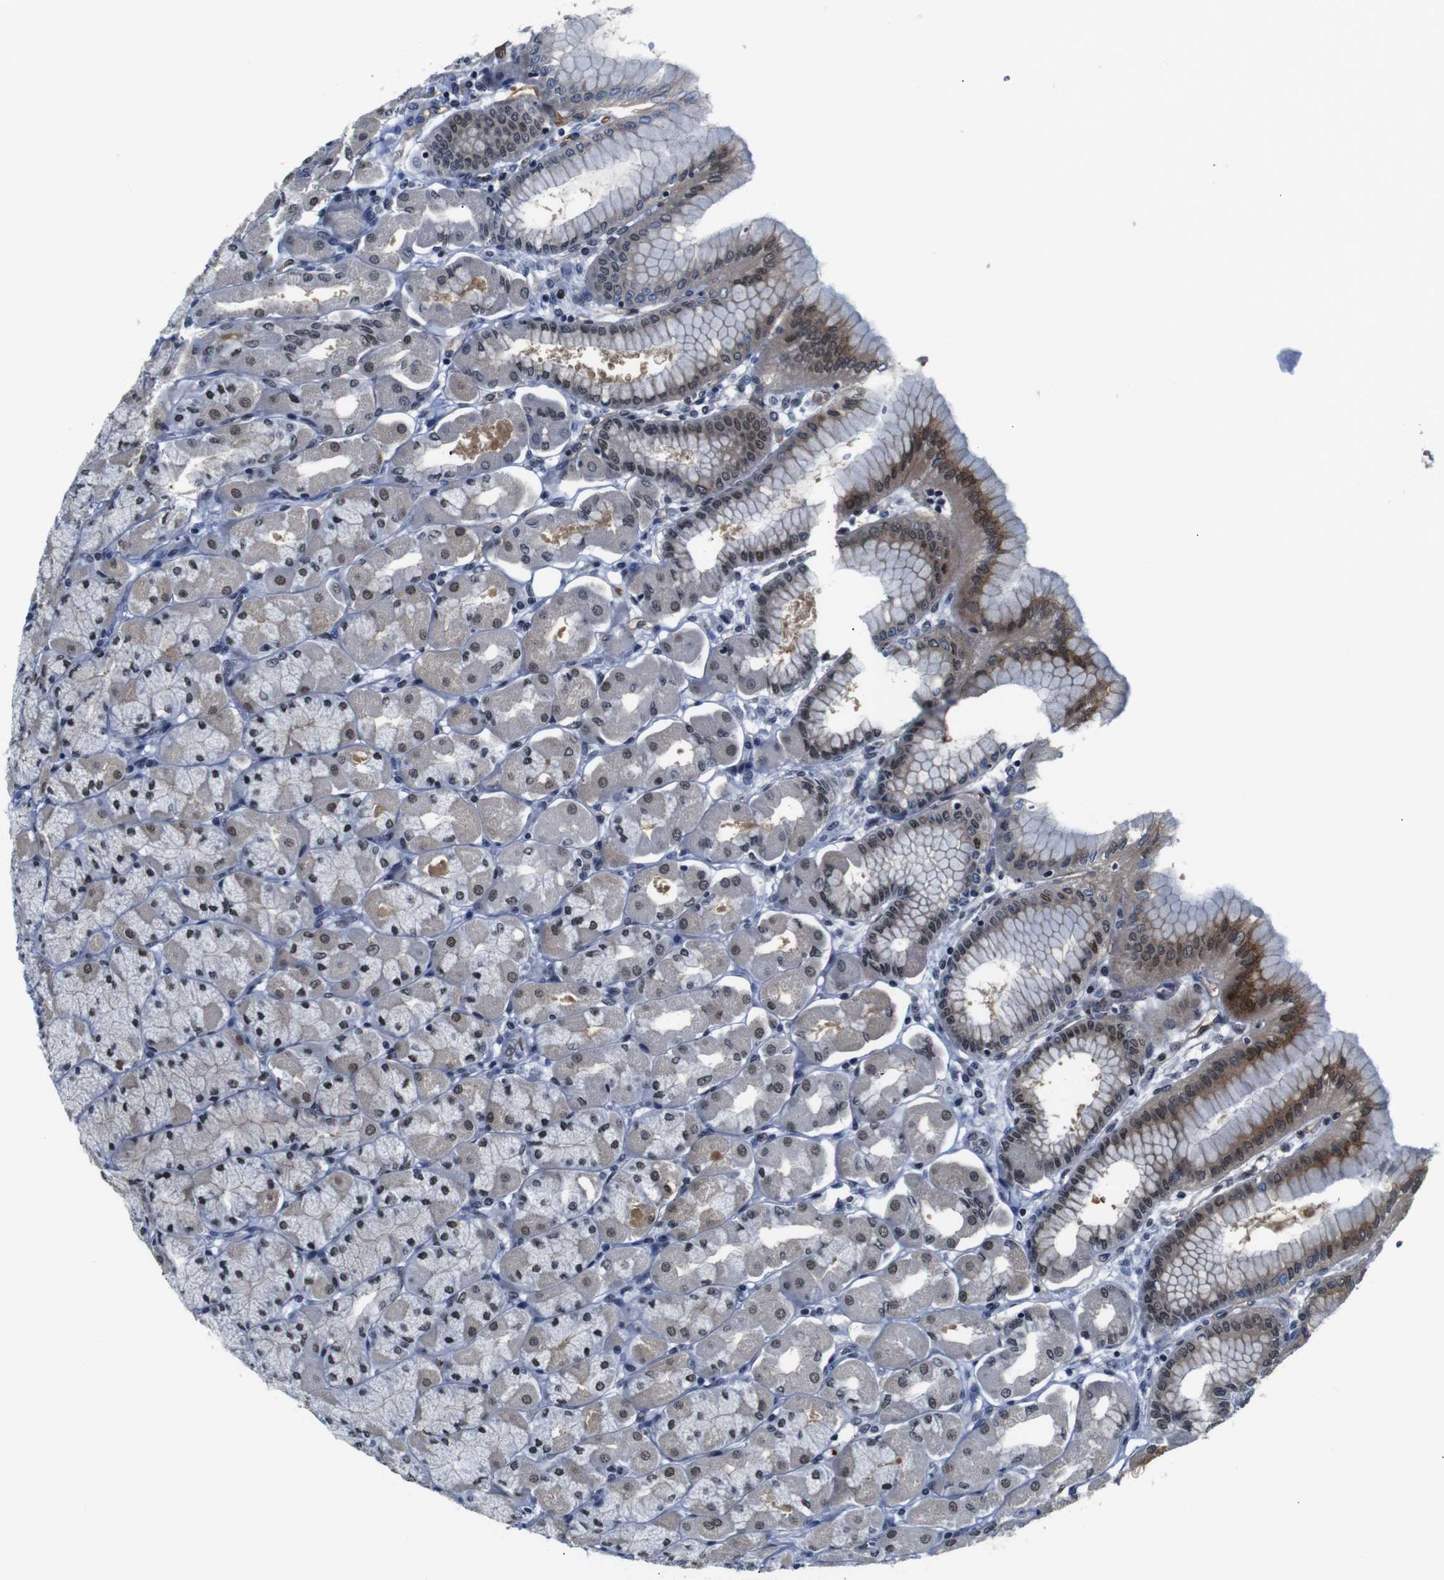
{"staining": {"intensity": "strong", "quantity": "25%-75%", "location": "cytoplasmic/membranous,nuclear"}, "tissue": "stomach", "cell_type": "Glandular cells", "image_type": "normal", "snomed": [{"axis": "morphology", "description": "Normal tissue, NOS"}, {"axis": "topography", "description": "Stomach, upper"}], "caption": "High-magnification brightfield microscopy of benign stomach stained with DAB (brown) and counterstained with hematoxylin (blue). glandular cells exhibit strong cytoplasmic/membranous,nuclear staining is seen in about25%-75% of cells.", "gene": "ILDR2", "patient": {"sex": "female", "age": 56}}